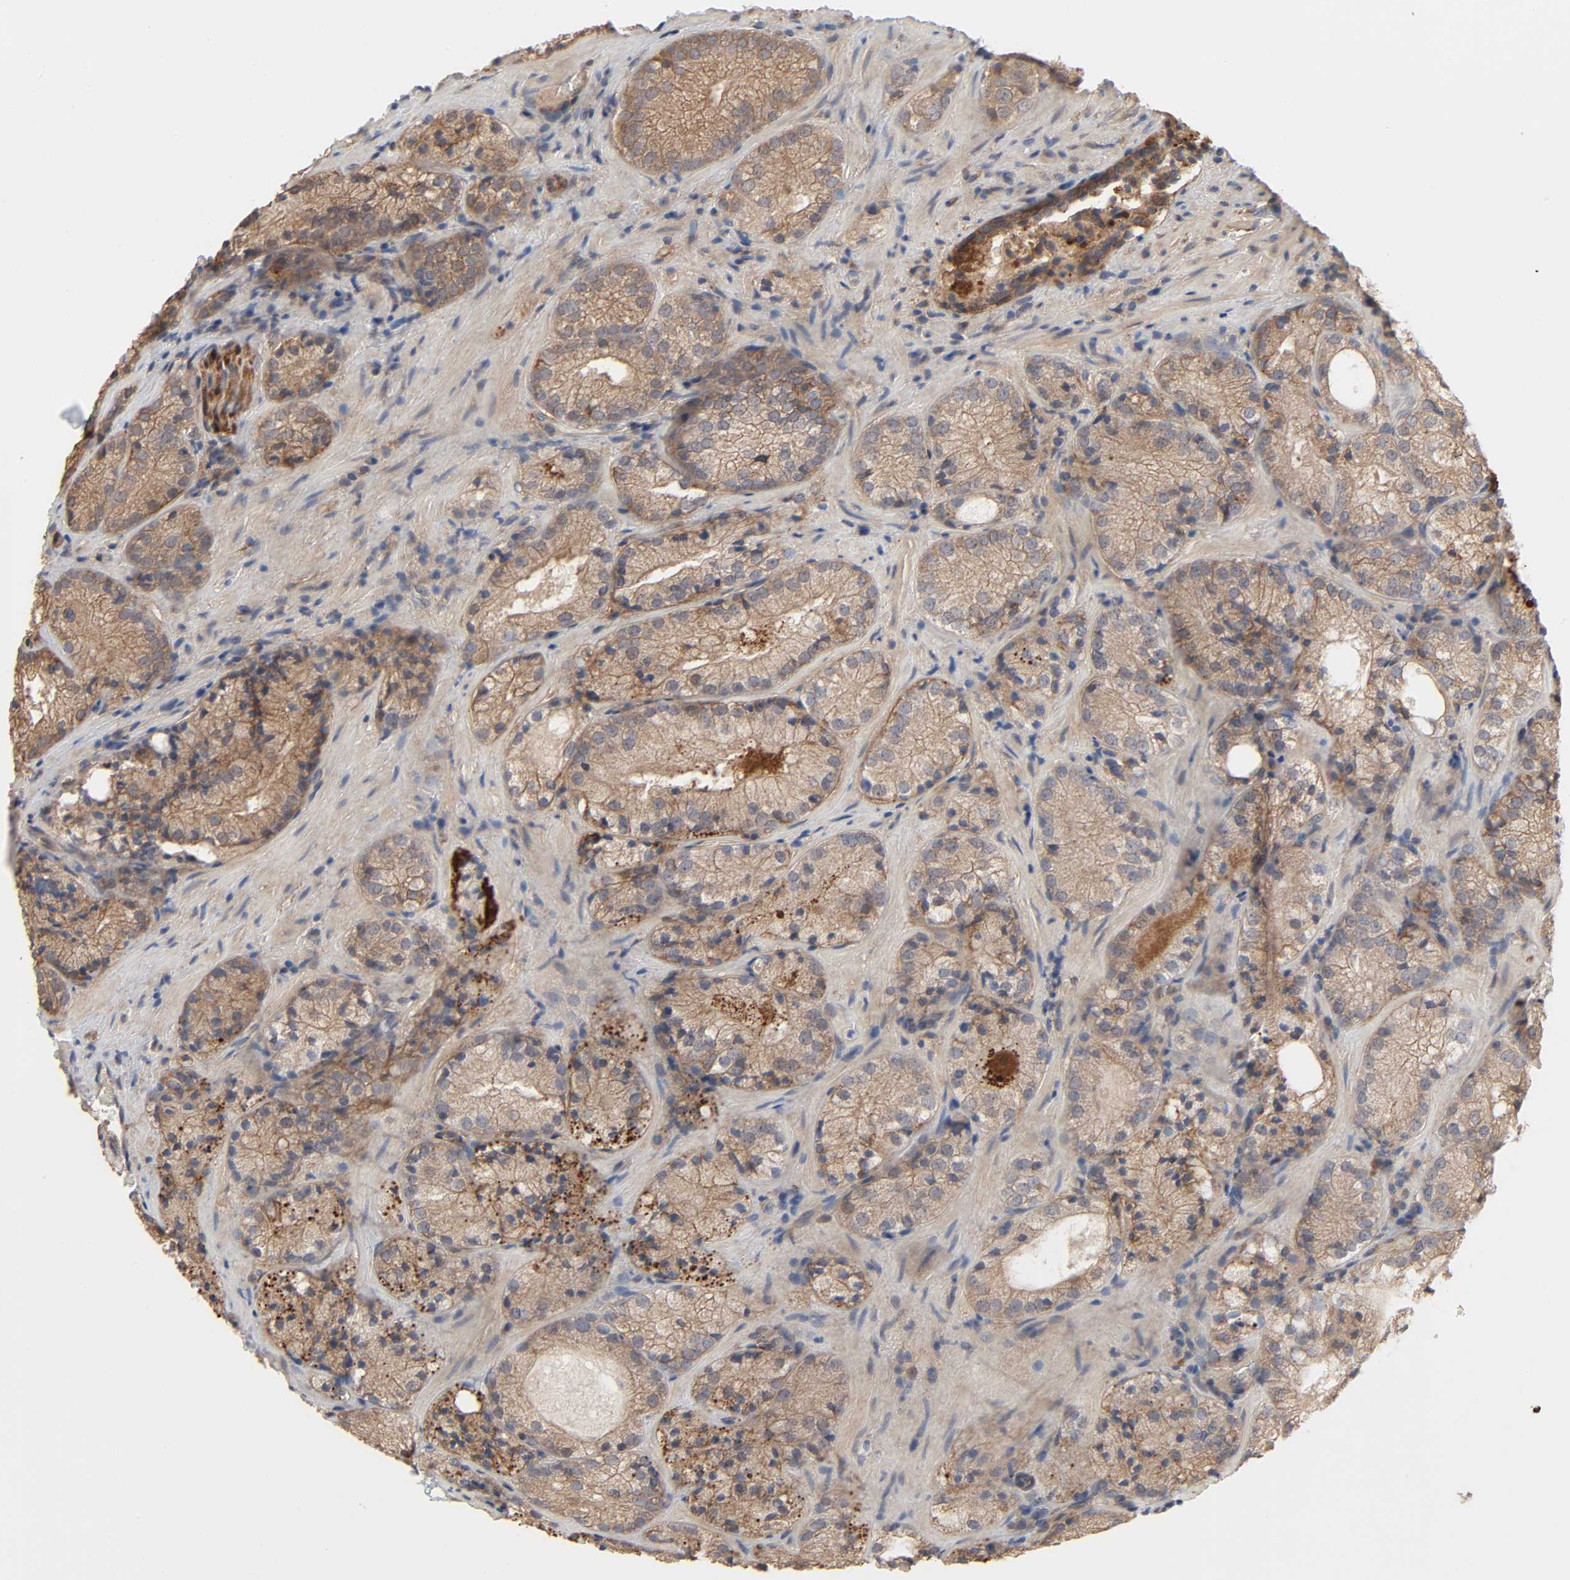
{"staining": {"intensity": "moderate", "quantity": ">75%", "location": "cytoplasmic/membranous"}, "tissue": "prostate cancer", "cell_type": "Tumor cells", "image_type": "cancer", "snomed": [{"axis": "morphology", "description": "Adenocarcinoma, Low grade"}, {"axis": "topography", "description": "Prostate"}], "caption": "The immunohistochemical stain highlights moderate cytoplasmic/membranous positivity in tumor cells of prostate cancer (adenocarcinoma (low-grade)) tissue.", "gene": "NDRG2", "patient": {"sex": "male", "age": 60}}